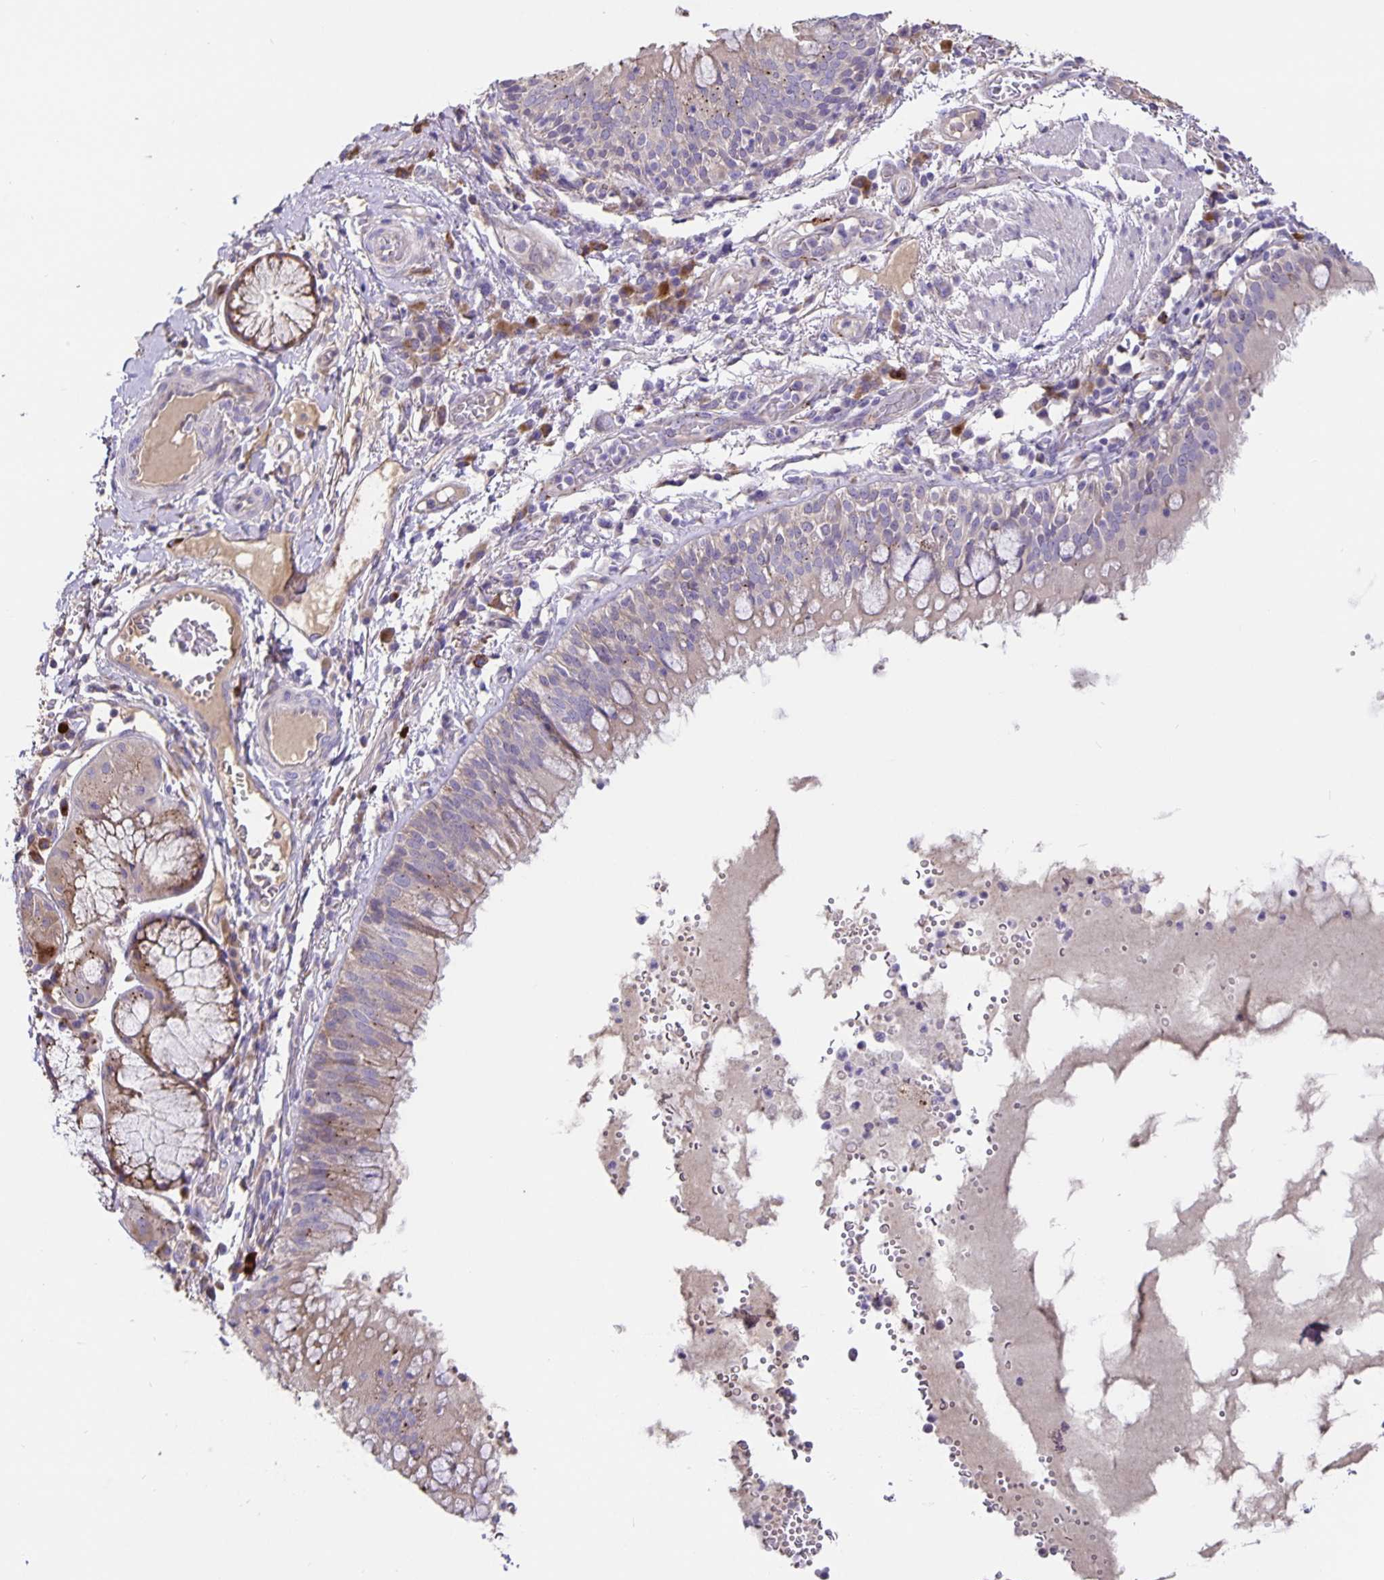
{"staining": {"intensity": "weak", "quantity": "<25%", "location": "cytoplasmic/membranous"}, "tissue": "bronchus", "cell_type": "Respiratory epithelial cells", "image_type": "normal", "snomed": [{"axis": "morphology", "description": "Normal tissue, NOS"}, {"axis": "topography", "description": "Cartilage tissue"}, {"axis": "topography", "description": "Bronchus"}], "caption": "IHC micrograph of unremarkable human bronchus stained for a protein (brown), which exhibits no expression in respiratory epithelial cells.", "gene": "EML6", "patient": {"sex": "male", "age": 56}}